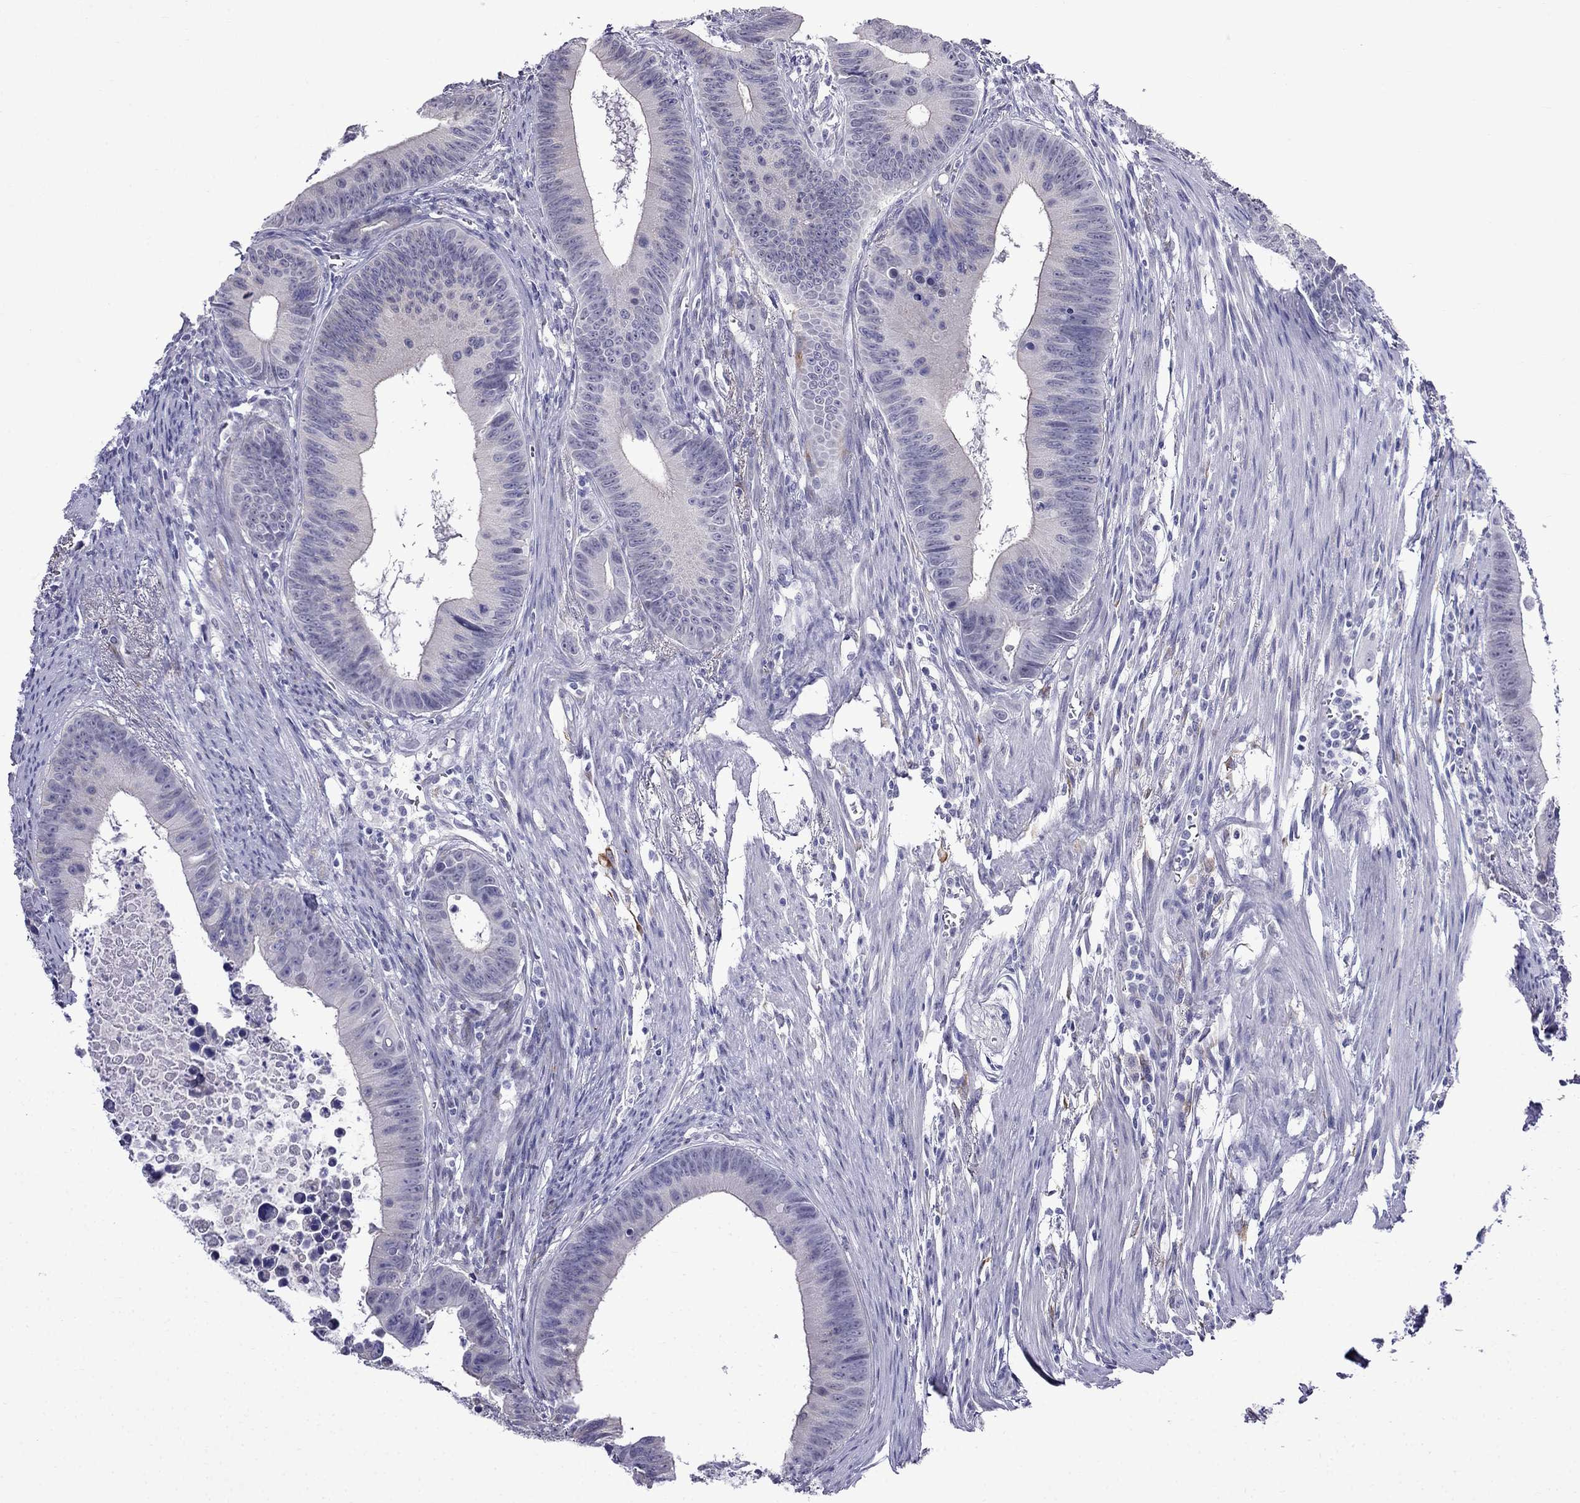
{"staining": {"intensity": "negative", "quantity": "none", "location": "none"}, "tissue": "colorectal cancer", "cell_type": "Tumor cells", "image_type": "cancer", "snomed": [{"axis": "morphology", "description": "Adenocarcinoma, NOS"}, {"axis": "topography", "description": "Colon"}], "caption": "IHC of human colorectal cancer (adenocarcinoma) shows no staining in tumor cells. The staining is performed using DAB (3,3'-diaminobenzidine) brown chromogen with nuclei counter-stained in using hematoxylin.", "gene": "MGP", "patient": {"sex": "female", "age": 87}}